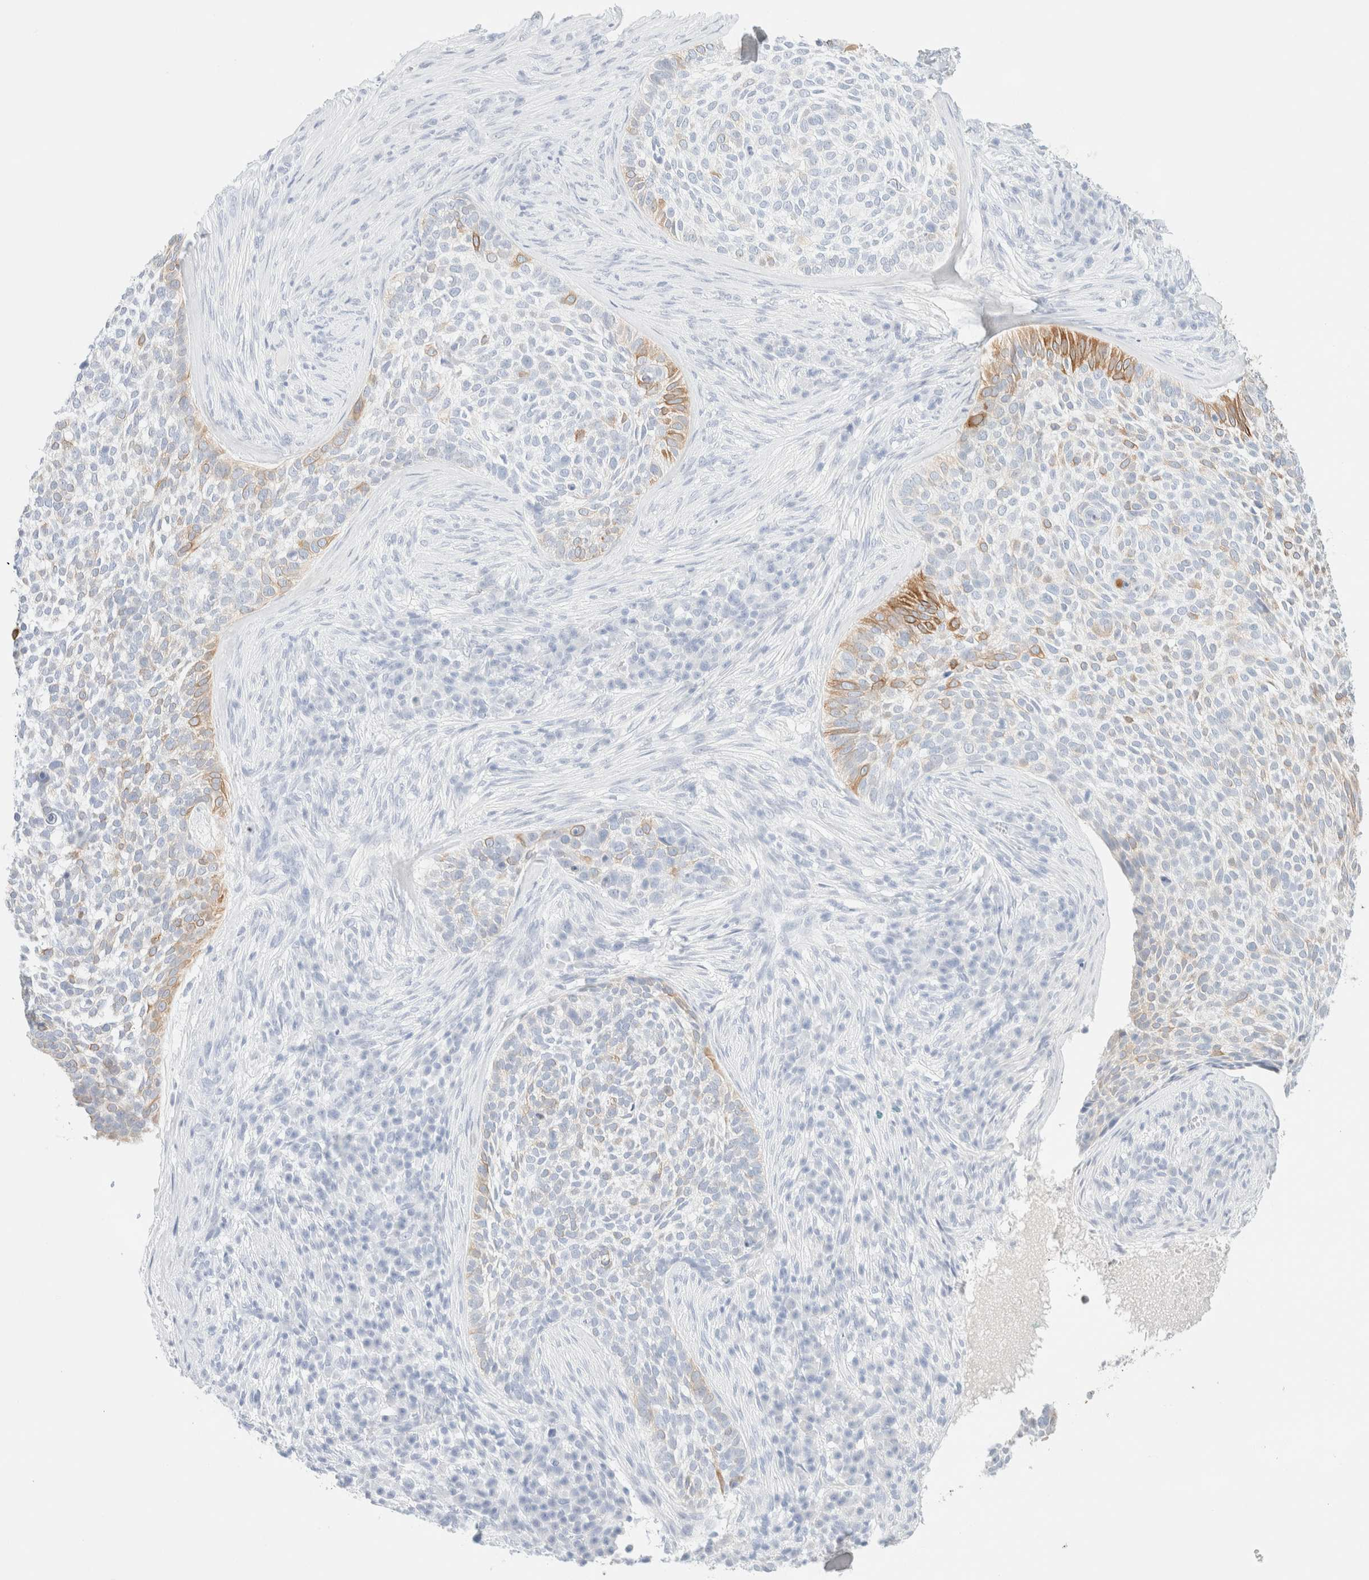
{"staining": {"intensity": "moderate", "quantity": "<25%", "location": "cytoplasmic/membranous"}, "tissue": "skin cancer", "cell_type": "Tumor cells", "image_type": "cancer", "snomed": [{"axis": "morphology", "description": "Basal cell carcinoma"}, {"axis": "topography", "description": "Skin"}], "caption": "About <25% of tumor cells in human basal cell carcinoma (skin) demonstrate moderate cytoplasmic/membranous protein expression as visualized by brown immunohistochemical staining.", "gene": "KRT15", "patient": {"sex": "female", "age": 64}}